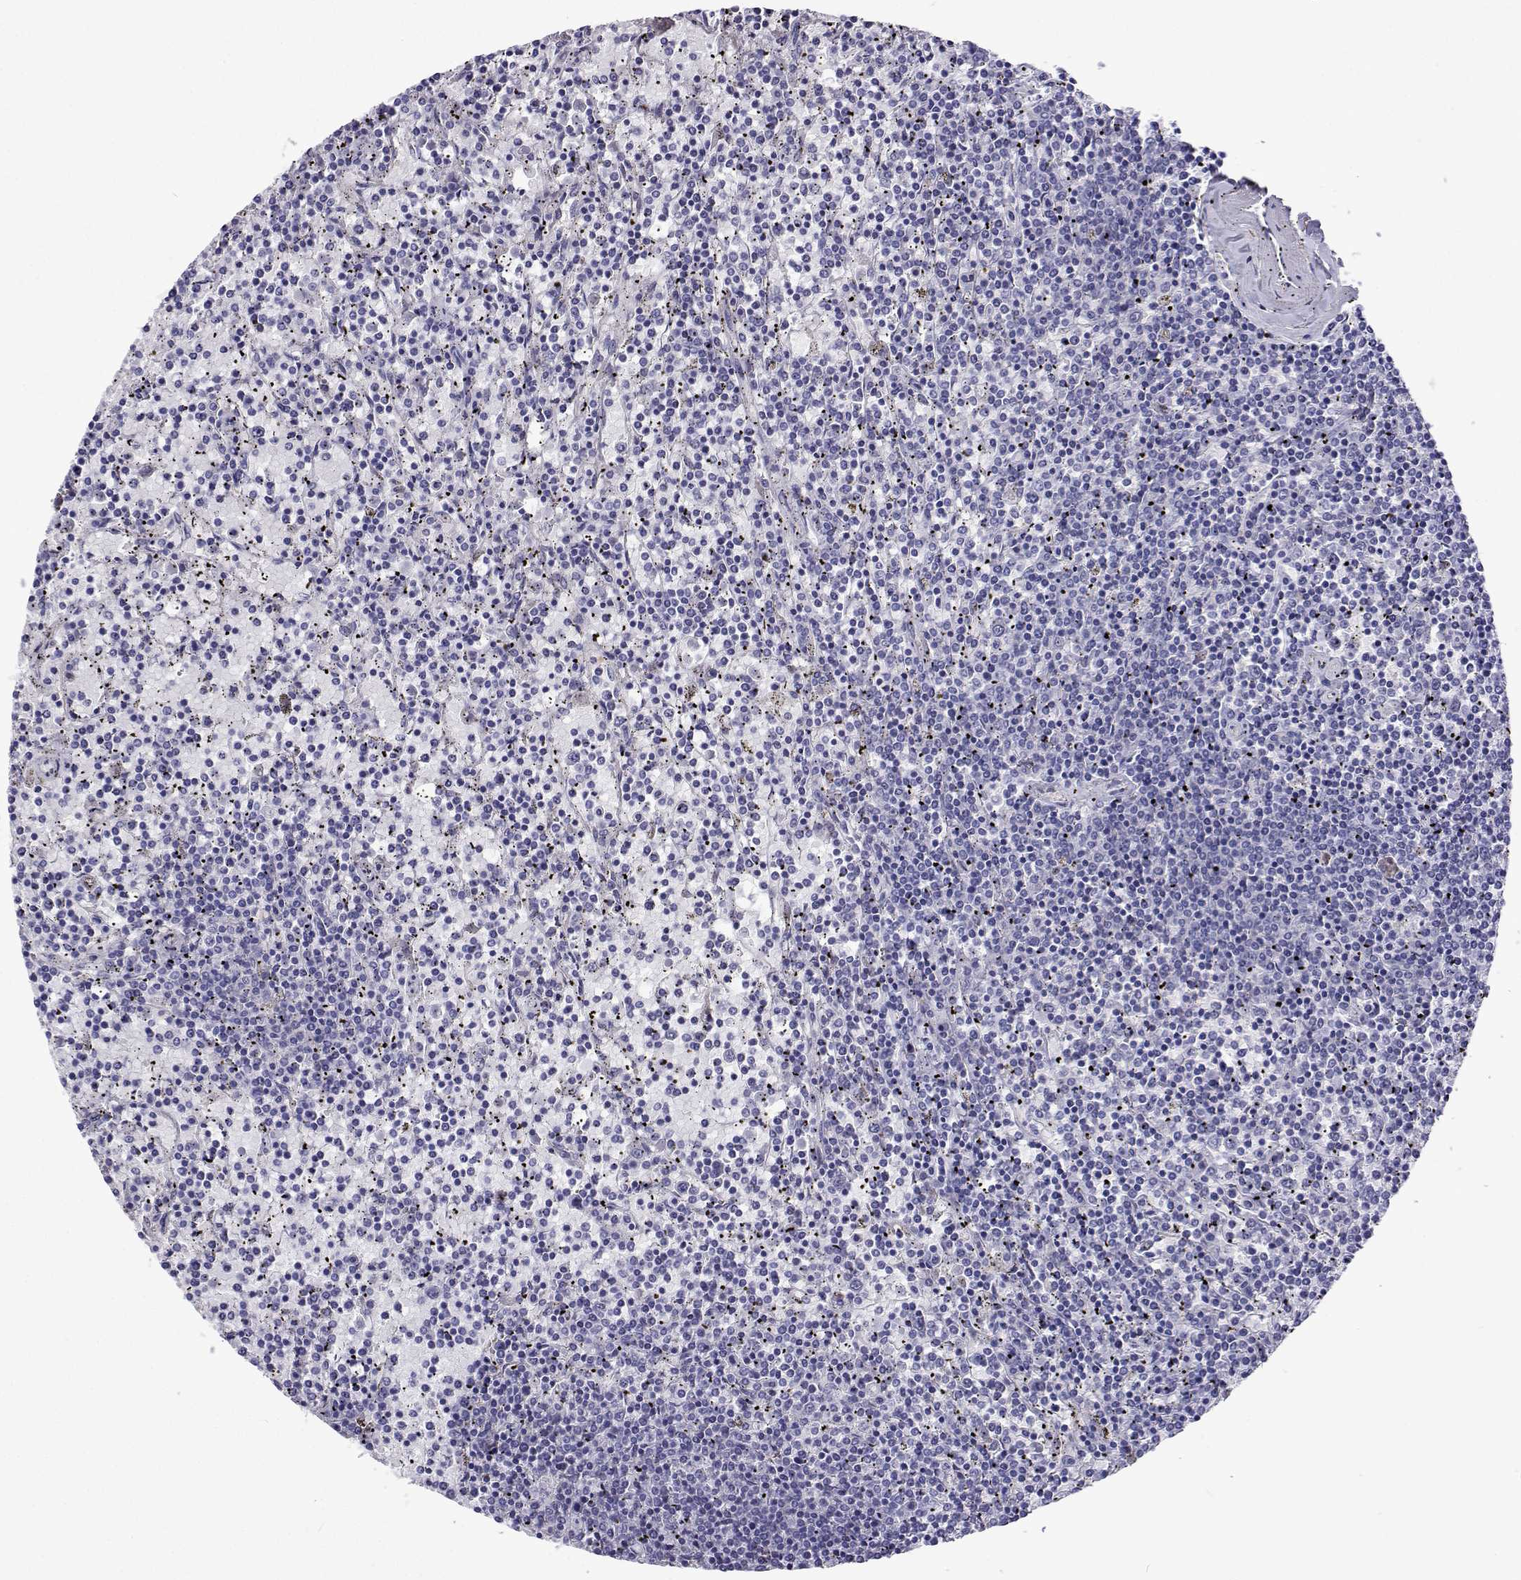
{"staining": {"intensity": "negative", "quantity": "none", "location": "none"}, "tissue": "lymphoma", "cell_type": "Tumor cells", "image_type": "cancer", "snomed": [{"axis": "morphology", "description": "Malignant lymphoma, non-Hodgkin's type, Low grade"}, {"axis": "topography", "description": "Spleen"}], "caption": "This is an immunohistochemistry image of malignant lymphoma, non-Hodgkin's type (low-grade). There is no expression in tumor cells.", "gene": "LHFPL7", "patient": {"sex": "female", "age": 77}}